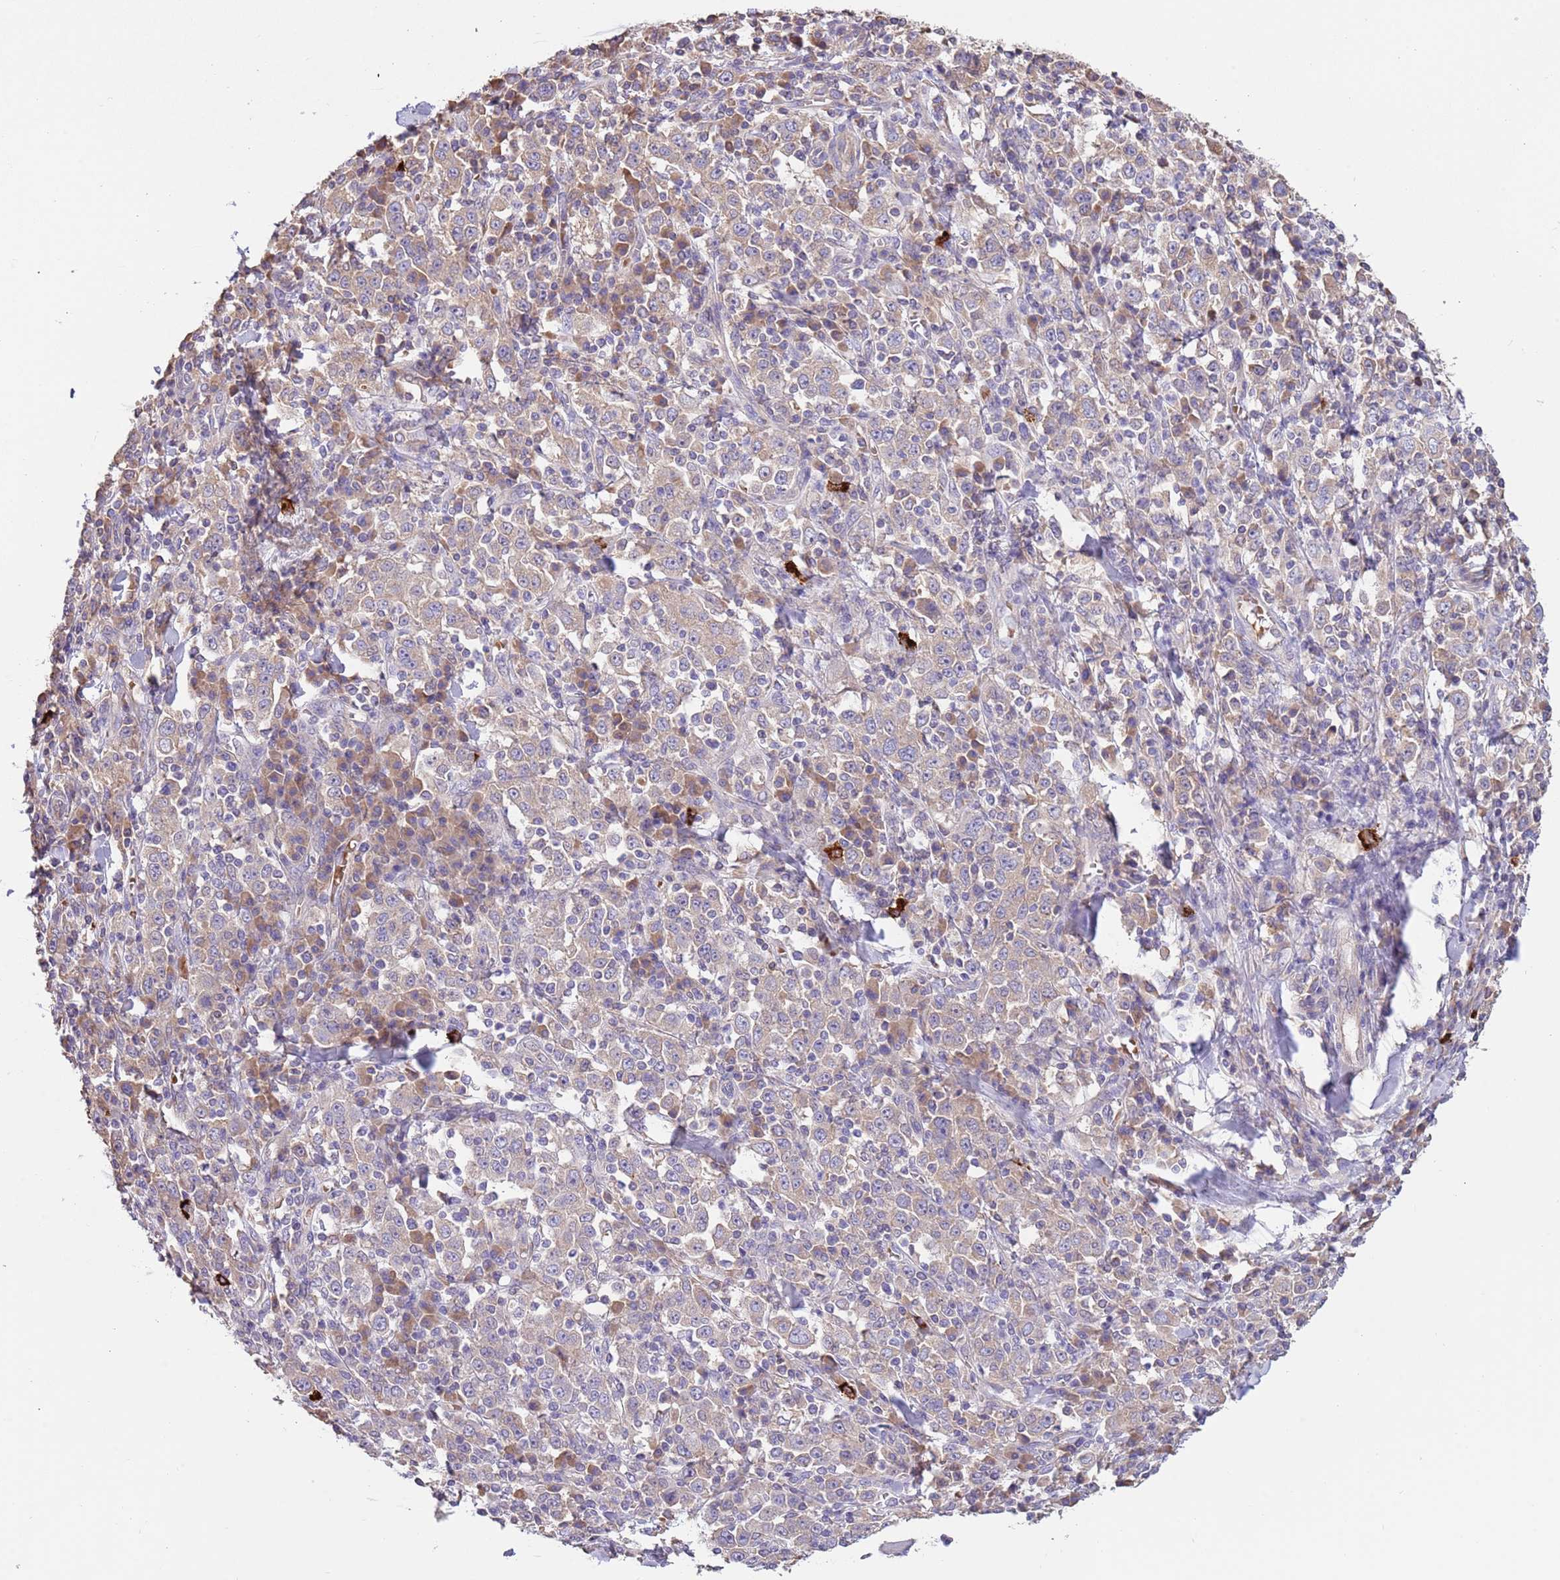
{"staining": {"intensity": "weak", "quantity": "<25%", "location": "cytoplasmic/membranous"}, "tissue": "stomach cancer", "cell_type": "Tumor cells", "image_type": "cancer", "snomed": [{"axis": "morphology", "description": "Normal tissue, NOS"}, {"axis": "morphology", "description": "Adenocarcinoma, NOS"}, {"axis": "topography", "description": "Stomach, upper"}, {"axis": "topography", "description": "Stomach"}], "caption": "This is an immunohistochemistry histopathology image of stomach adenocarcinoma. There is no positivity in tumor cells.", "gene": "TRMO", "patient": {"sex": "male", "age": 59}}